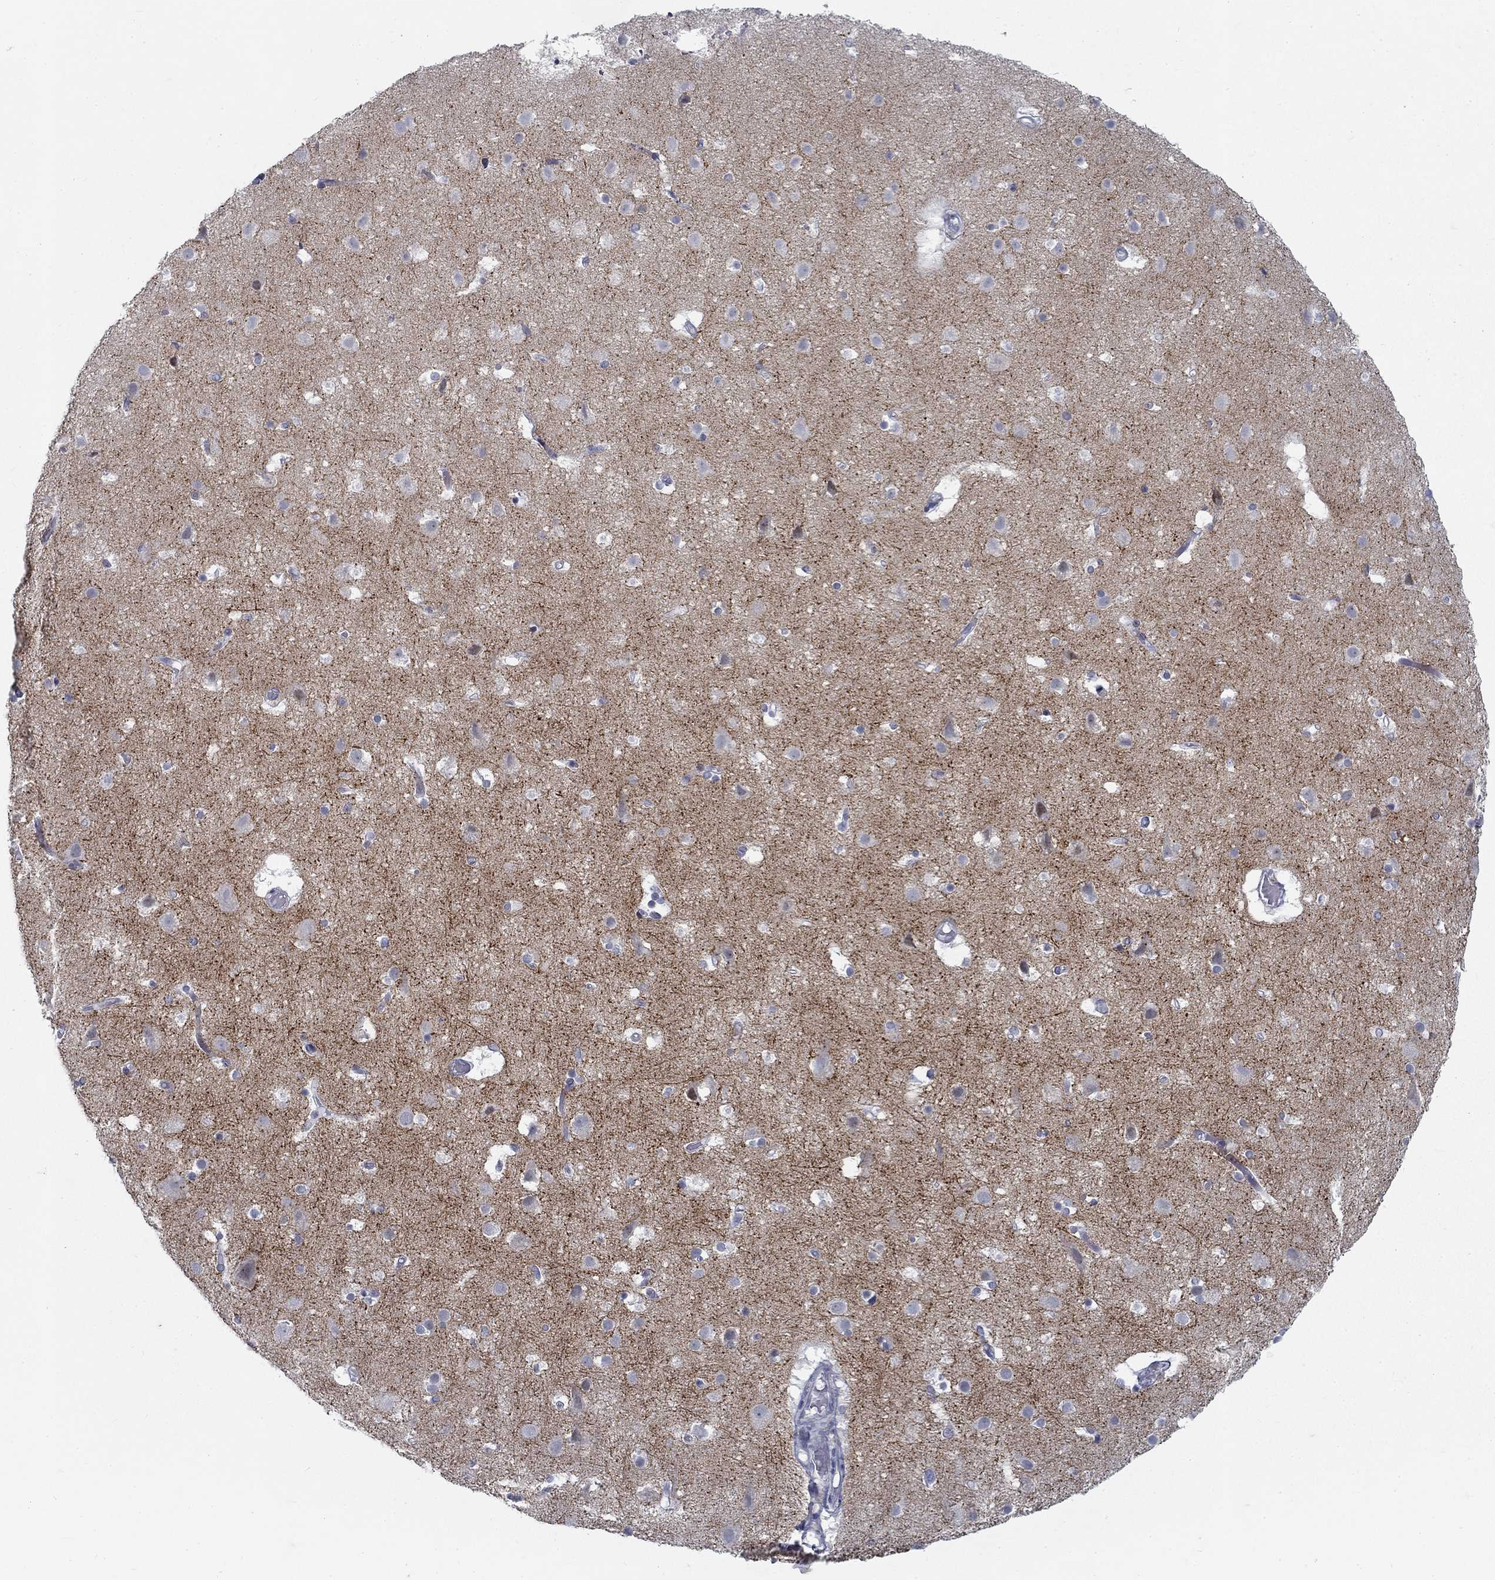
{"staining": {"intensity": "negative", "quantity": "none", "location": "none"}, "tissue": "cerebral cortex", "cell_type": "Endothelial cells", "image_type": "normal", "snomed": [{"axis": "morphology", "description": "Normal tissue, NOS"}, {"axis": "topography", "description": "Cerebral cortex"}], "caption": "Benign cerebral cortex was stained to show a protein in brown. There is no significant staining in endothelial cells.", "gene": "ATP1A3", "patient": {"sex": "female", "age": 52}}